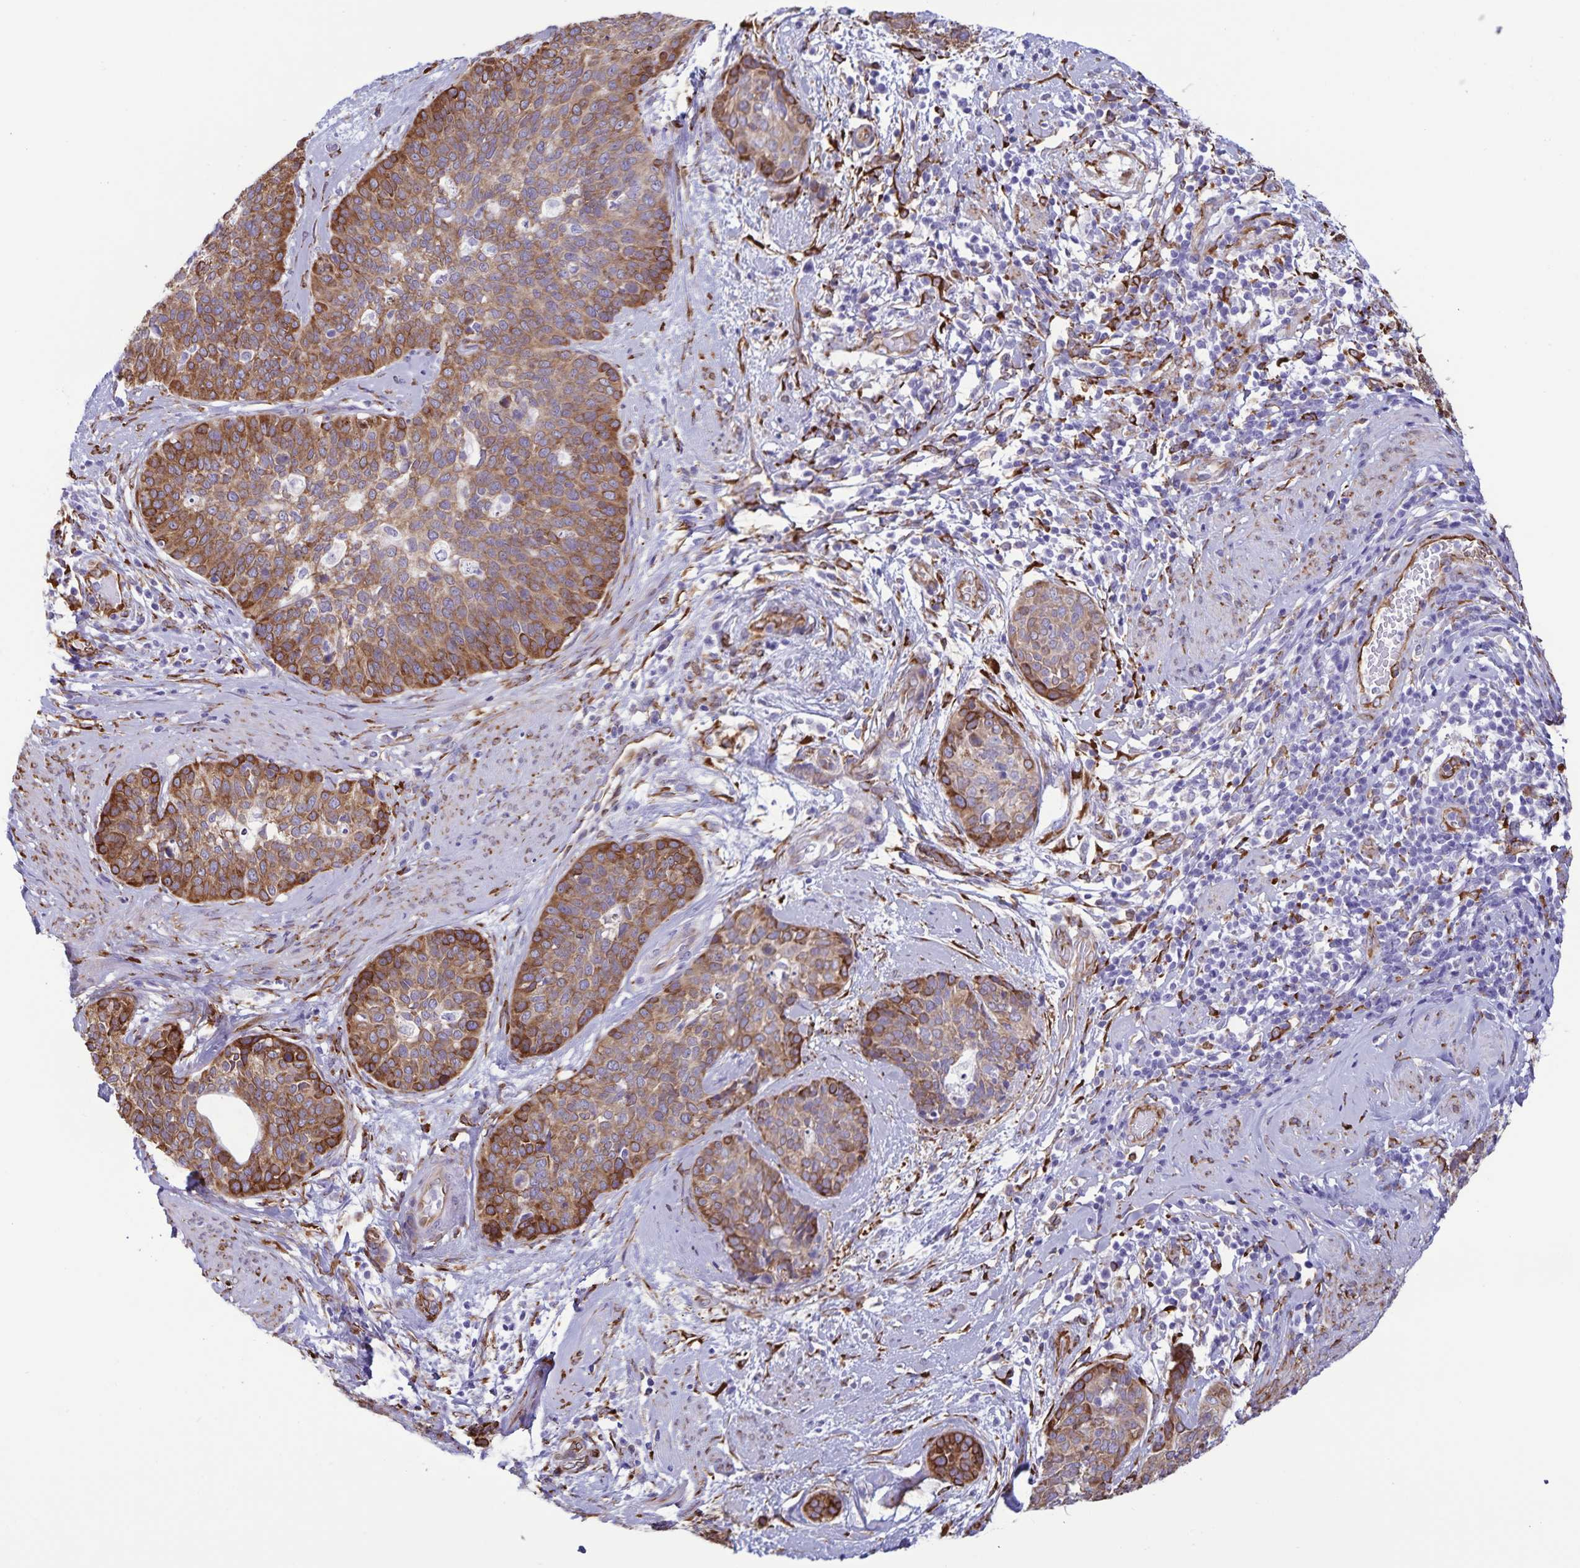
{"staining": {"intensity": "moderate", "quantity": ">75%", "location": "cytoplasmic/membranous"}, "tissue": "cervical cancer", "cell_type": "Tumor cells", "image_type": "cancer", "snomed": [{"axis": "morphology", "description": "Squamous cell carcinoma, NOS"}, {"axis": "topography", "description": "Cervix"}], "caption": "Immunohistochemistry staining of squamous cell carcinoma (cervical), which shows medium levels of moderate cytoplasmic/membranous positivity in about >75% of tumor cells indicating moderate cytoplasmic/membranous protein staining. The staining was performed using DAB (3,3'-diaminobenzidine) (brown) for protein detection and nuclei were counterstained in hematoxylin (blue).", "gene": "RCN1", "patient": {"sex": "female", "age": 69}}